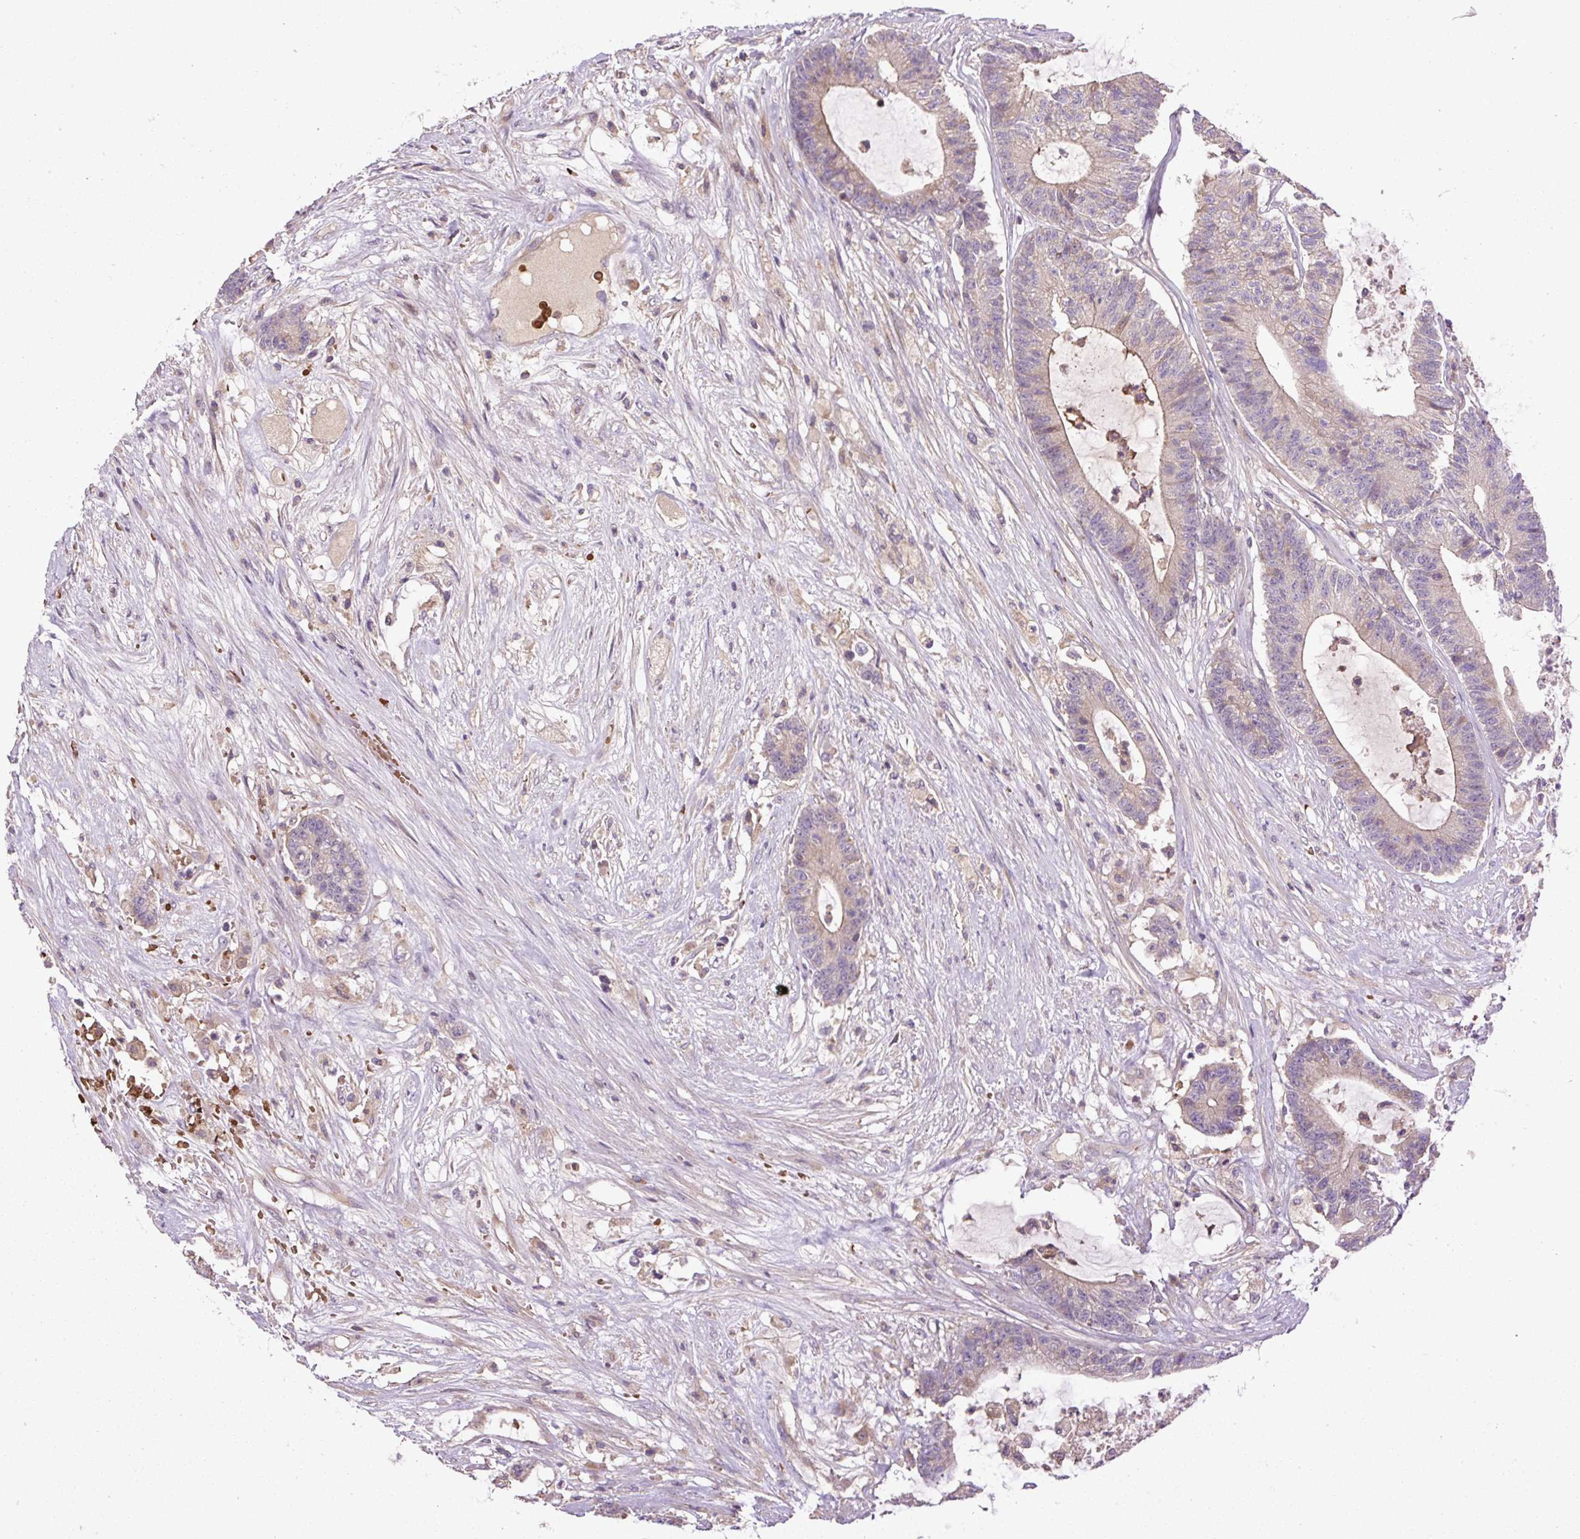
{"staining": {"intensity": "negative", "quantity": "none", "location": "none"}, "tissue": "colorectal cancer", "cell_type": "Tumor cells", "image_type": "cancer", "snomed": [{"axis": "morphology", "description": "Adenocarcinoma, NOS"}, {"axis": "topography", "description": "Colon"}], "caption": "A histopathology image of human colorectal adenocarcinoma is negative for staining in tumor cells.", "gene": "CXCL13", "patient": {"sex": "female", "age": 84}}